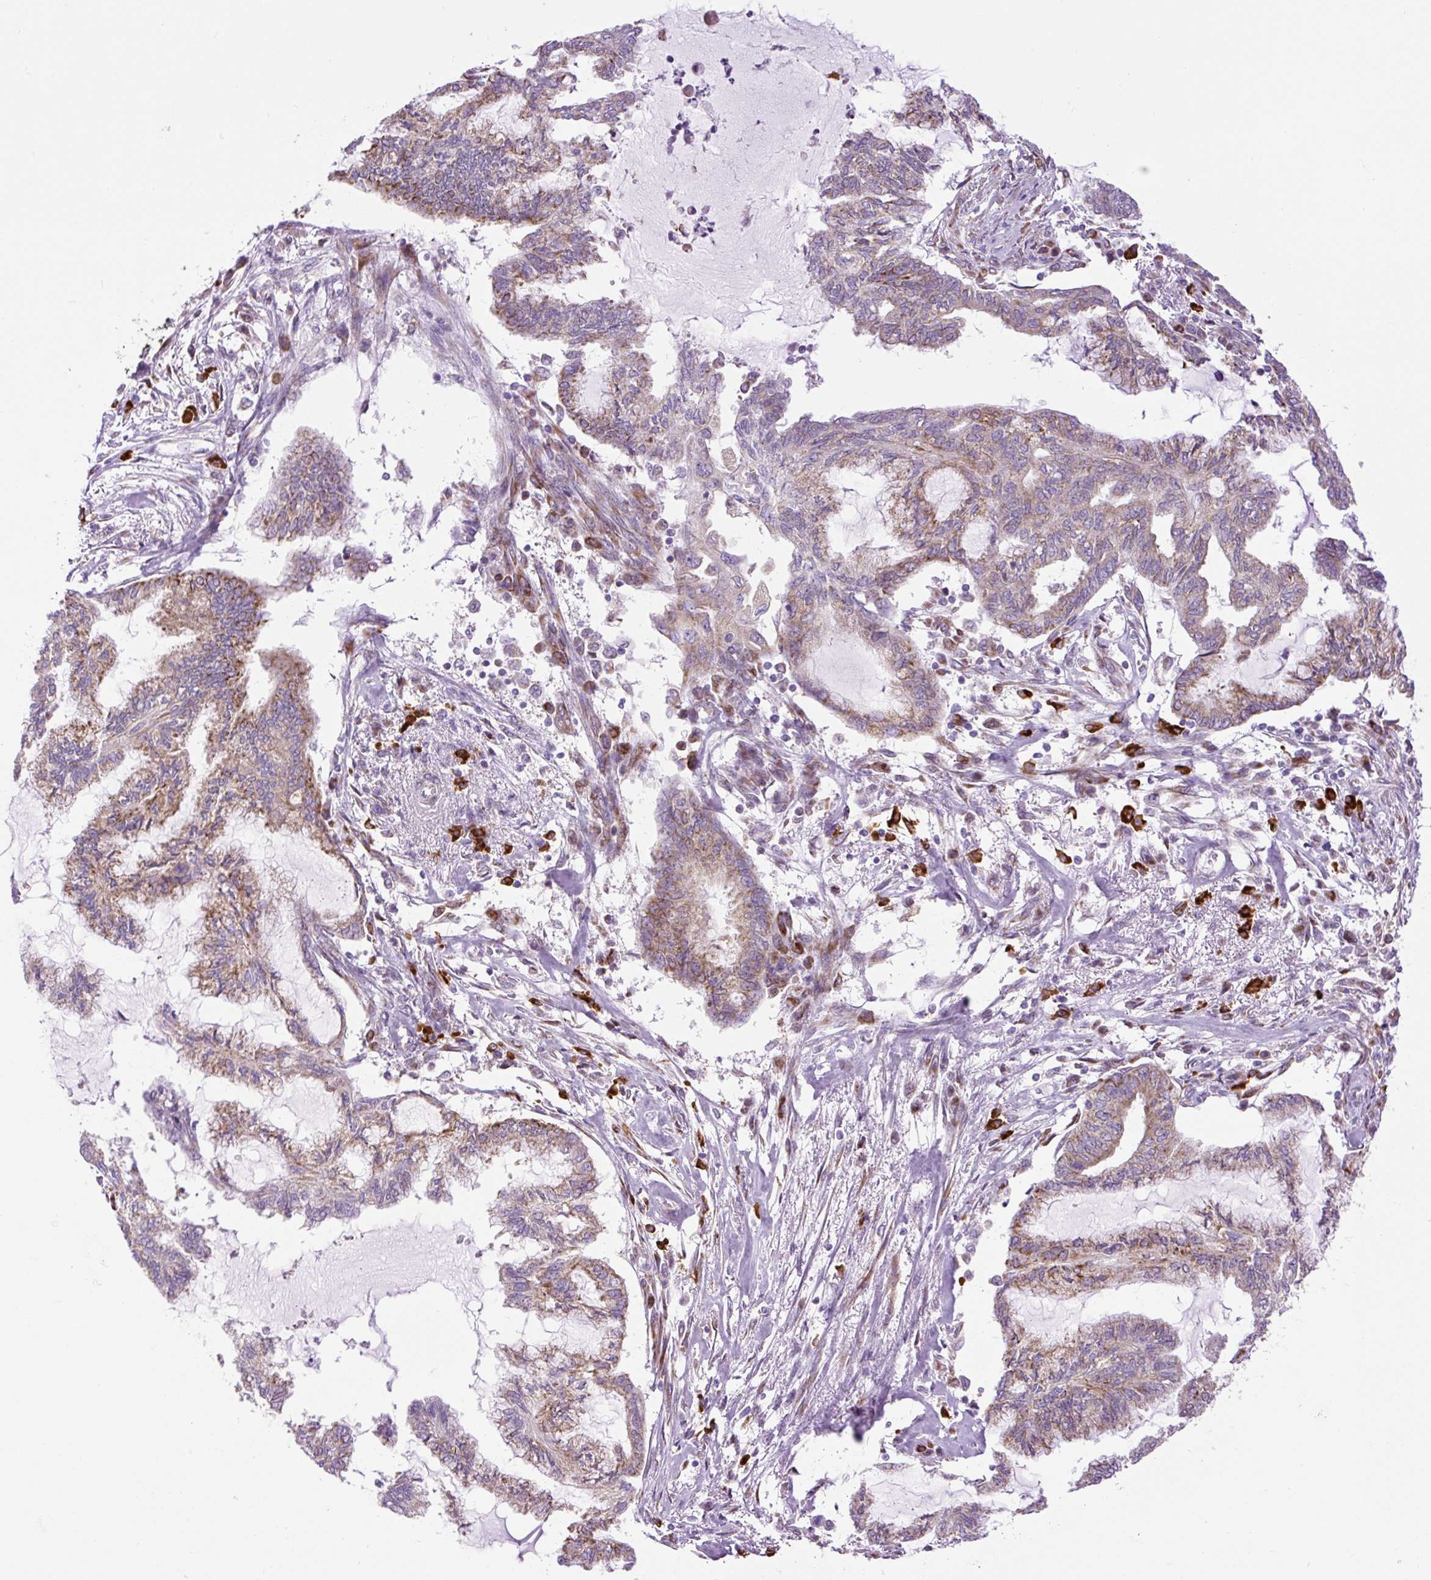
{"staining": {"intensity": "moderate", "quantity": ">75%", "location": "cytoplasmic/membranous"}, "tissue": "endometrial cancer", "cell_type": "Tumor cells", "image_type": "cancer", "snomed": [{"axis": "morphology", "description": "Adenocarcinoma, NOS"}, {"axis": "topography", "description": "Endometrium"}], "caption": "This is an image of immunohistochemistry (IHC) staining of endometrial adenocarcinoma, which shows moderate staining in the cytoplasmic/membranous of tumor cells.", "gene": "DDOST", "patient": {"sex": "female", "age": 86}}